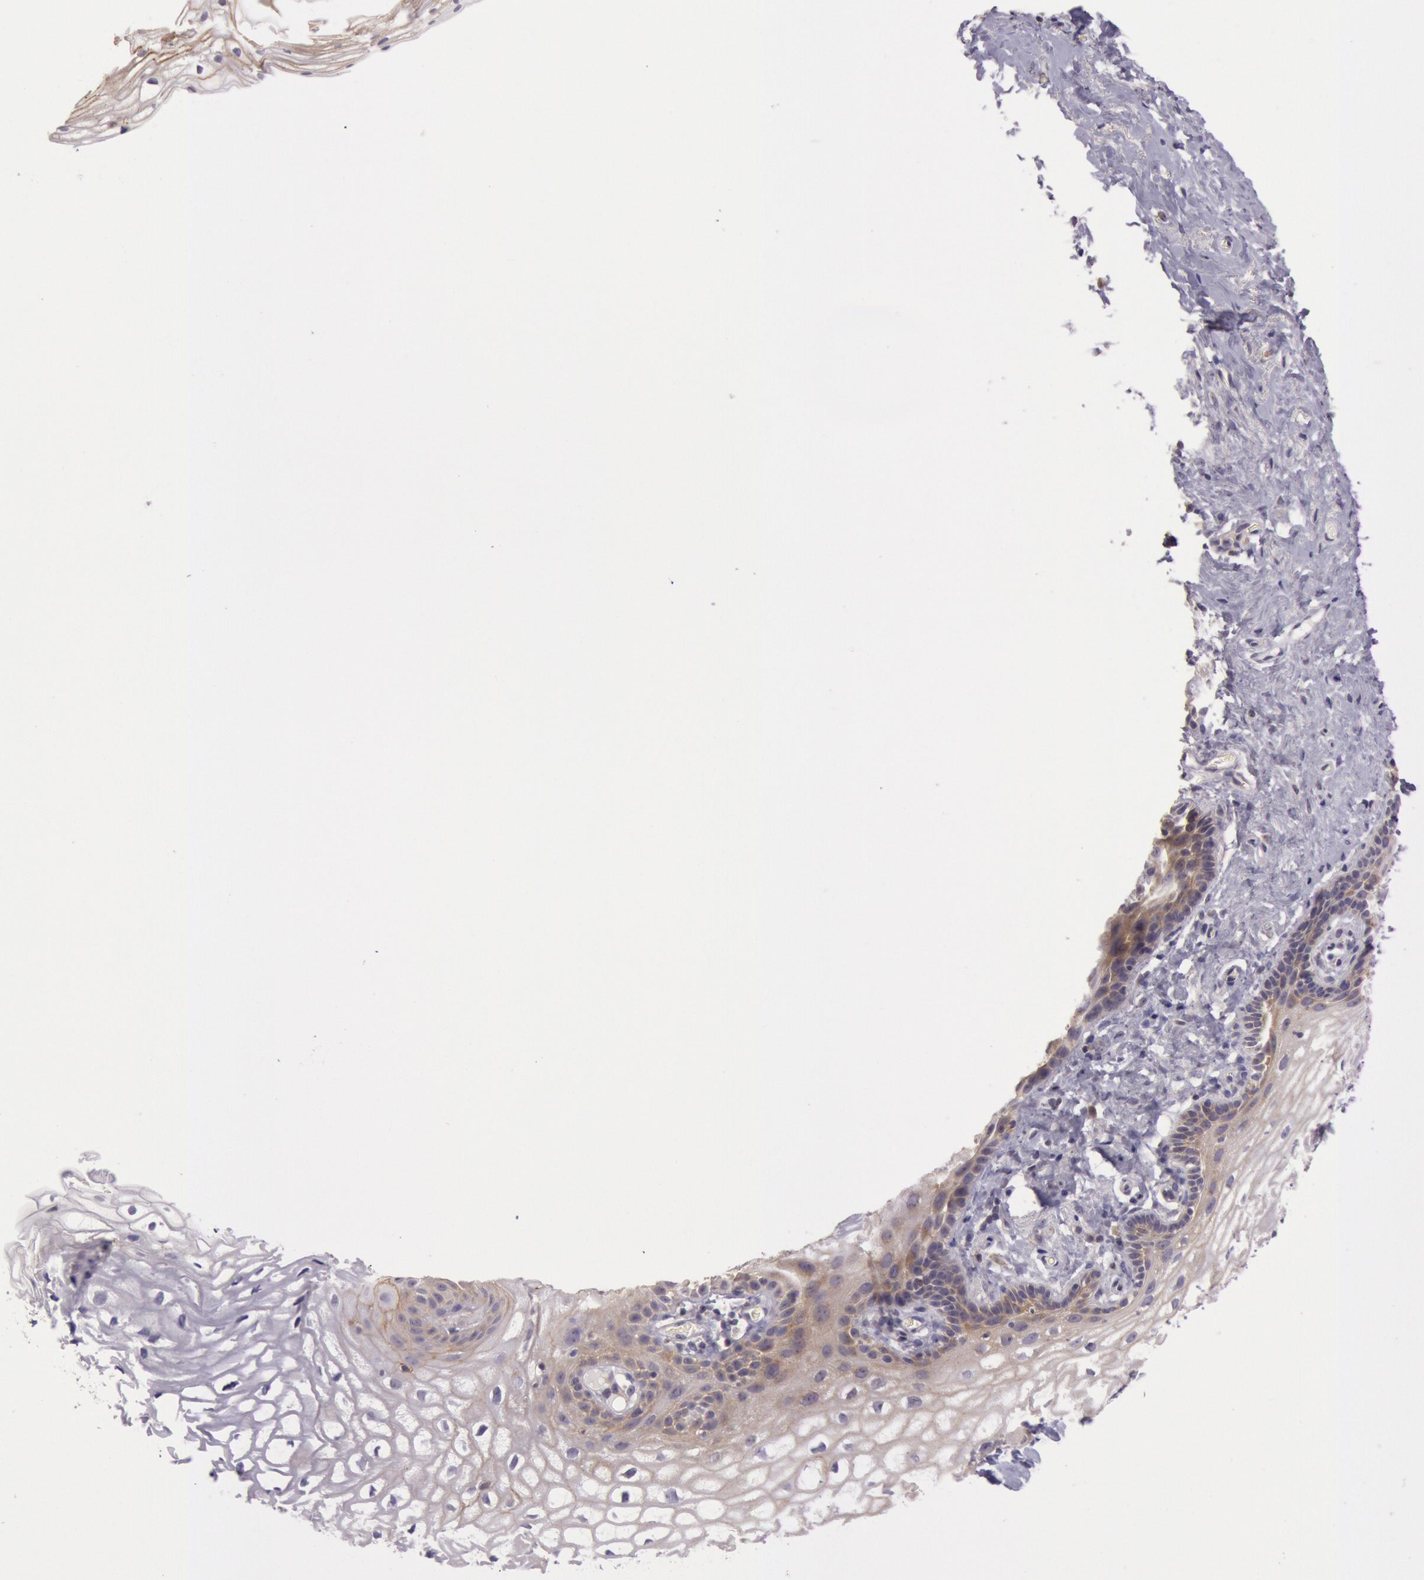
{"staining": {"intensity": "moderate", "quantity": "25%-75%", "location": "cytoplasmic/membranous"}, "tissue": "vagina", "cell_type": "Squamous epithelial cells", "image_type": "normal", "snomed": [{"axis": "morphology", "description": "Normal tissue, NOS"}, {"axis": "topography", "description": "Vagina"}], "caption": "Immunohistochemistry photomicrograph of benign vagina stained for a protein (brown), which exhibits medium levels of moderate cytoplasmic/membranous expression in approximately 25%-75% of squamous epithelial cells.", "gene": "CDK16", "patient": {"sex": "female", "age": 61}}